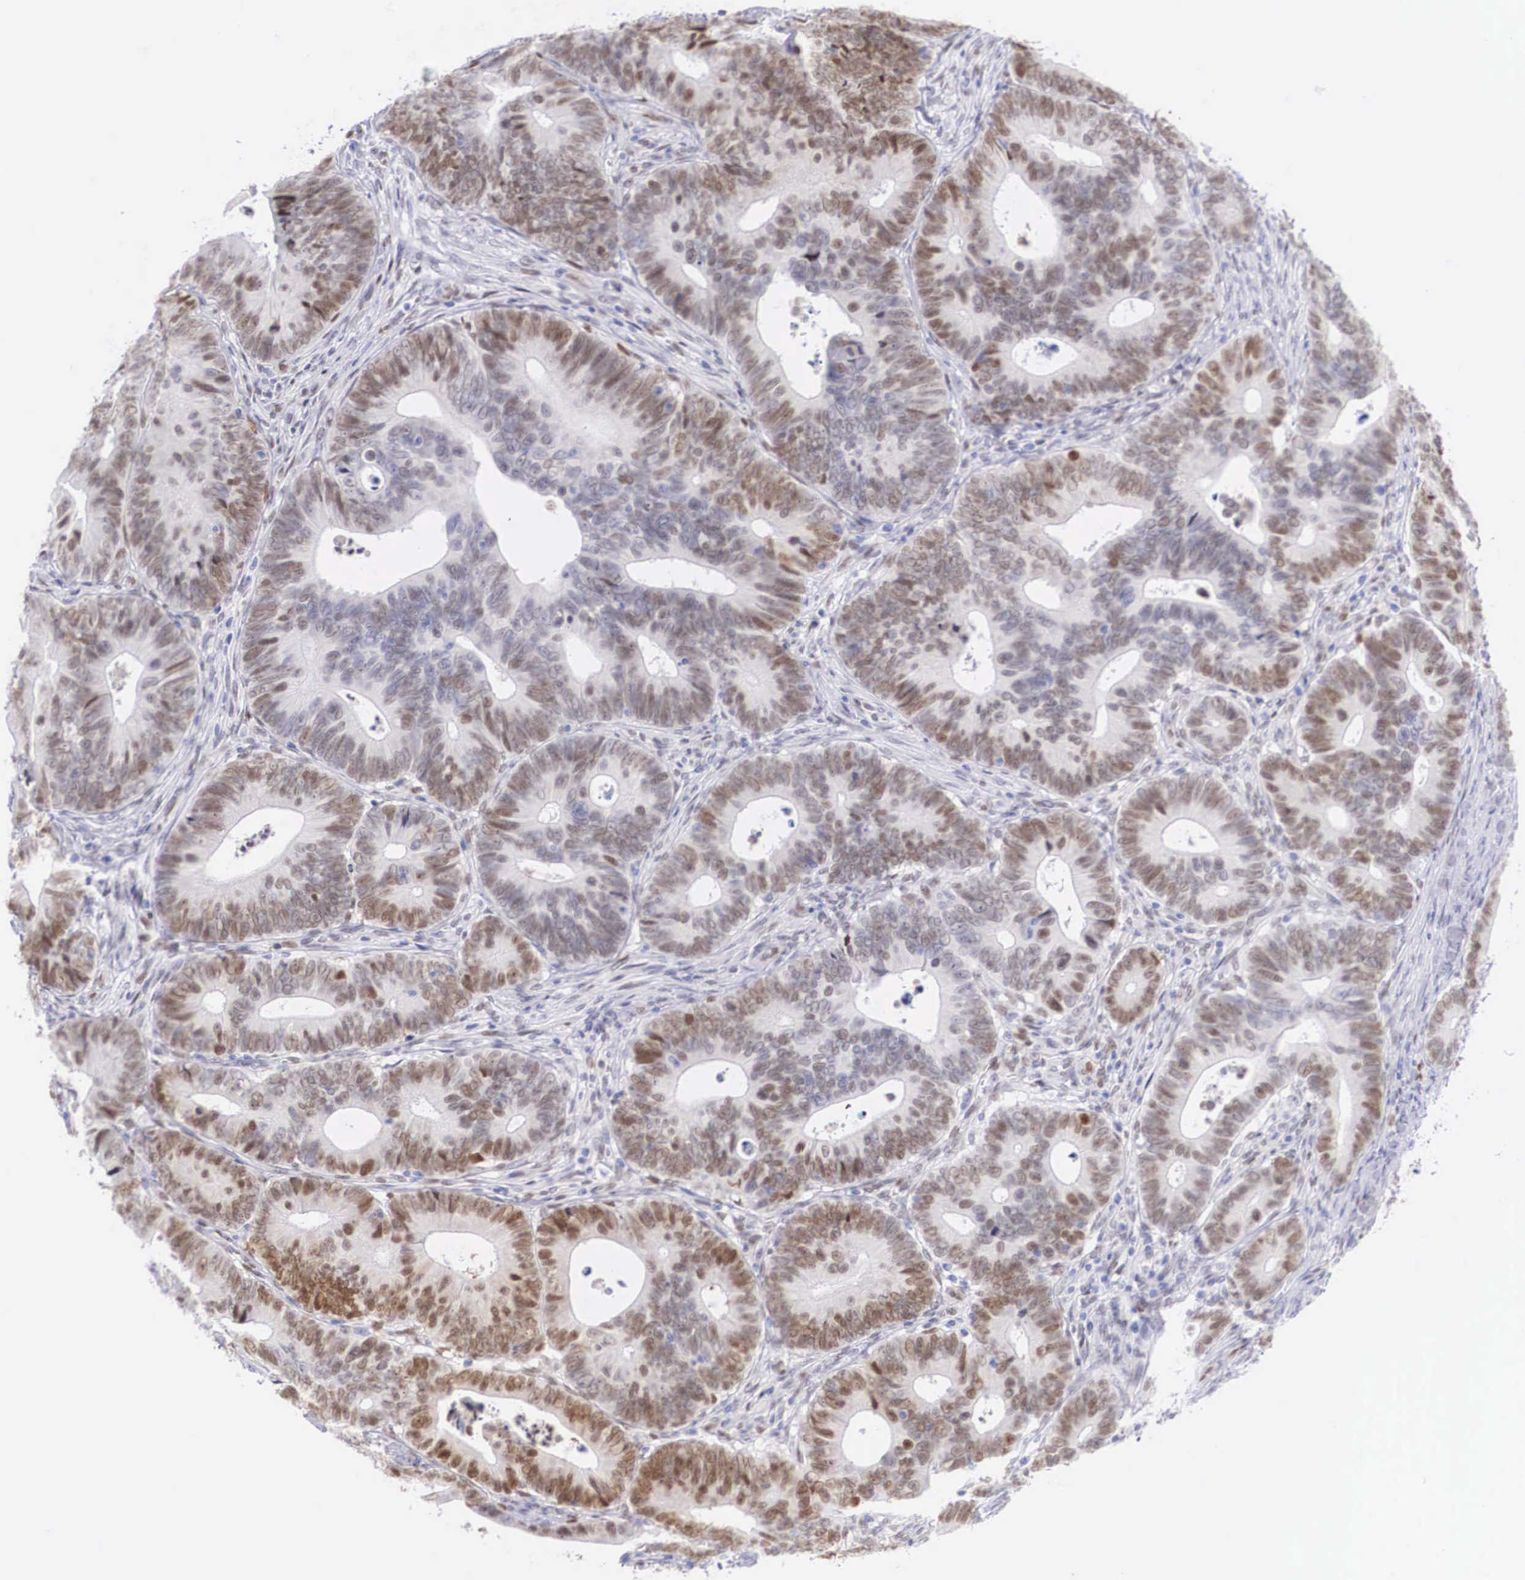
{"staining": {"intensity": "moderate", "quantity": "25%-75%", "location": "nuclear"}, "tissue": "colorectal cancer", "cell_type": "Tumor cells", "image_type": "cancer", "snomed": [{"axis": "morphology", "description": "Adenocarcinoma, NOS"}, {"axis": "topography", "description": "Colon"}], "caption": "Human colorectal cancer (adenocarcinoma) stained with a protein marker shows moderate staining in tumor cells.", "gene": "HMGN5", "patient": {"sex": "female", "age": 78}}